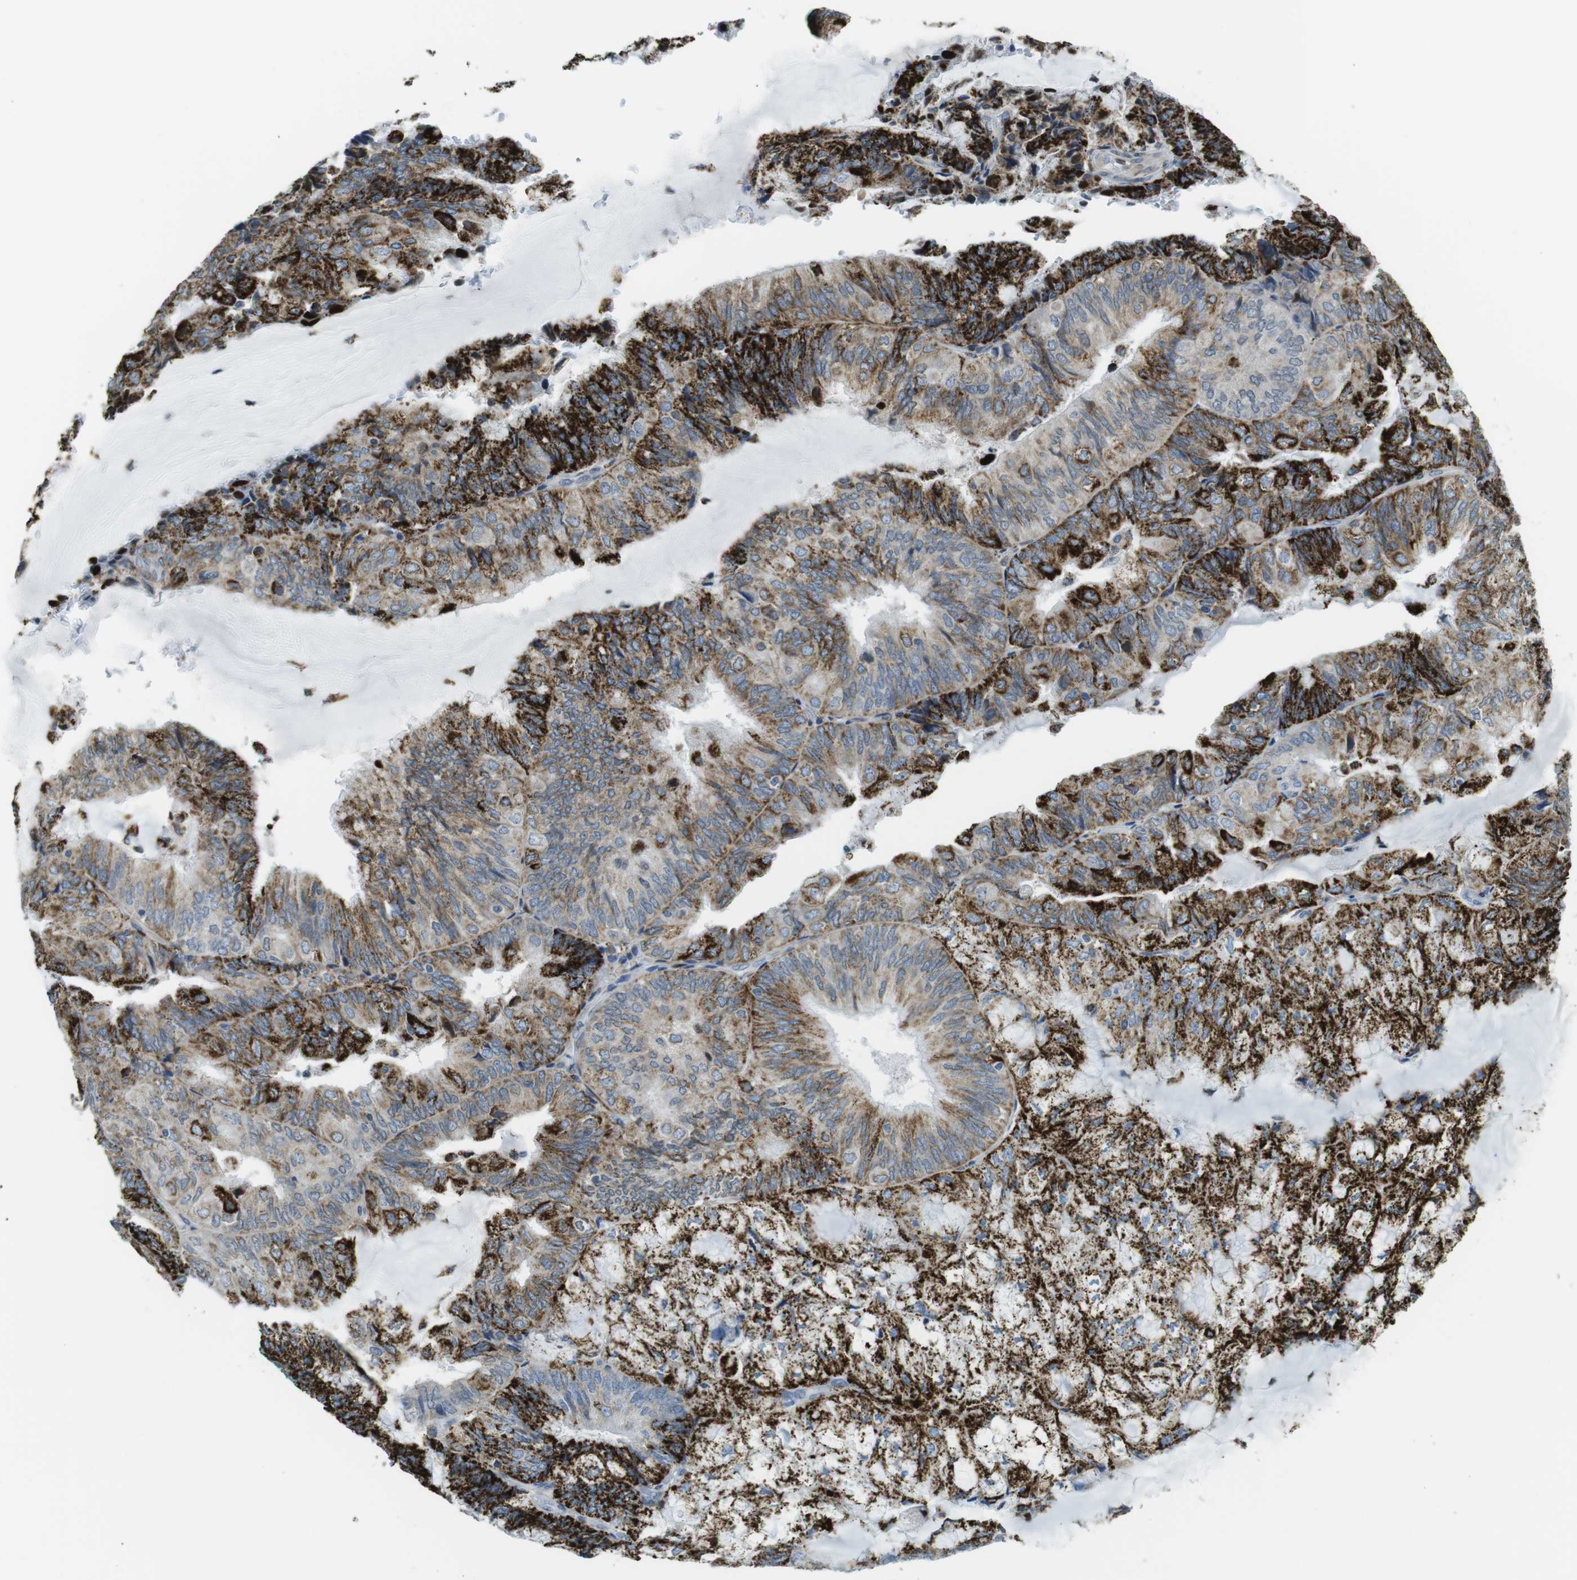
{"staining": {"intensity": "strong", "quantity": "25%-75%", "location": "cytoplasmic/membranous"}, "tissue": "endometrial cancer", "cell_type": "Tumor cells", "image_type": "cancer", "snomed": [{"axis": "morphology", "description": "Adenocarcinoma, NOS"}, {"axis": "topography", "description": "Endometrium"}], "caption": "Immunohistochemical staining of human adenocarcinoma (endometrial) shows high levels of strong cytoplasmic/membranous positivity in approximately 25%-75% of tumor cells.", "gene": "KCNE3", "patient": {"sex": "female", "age": 81}}